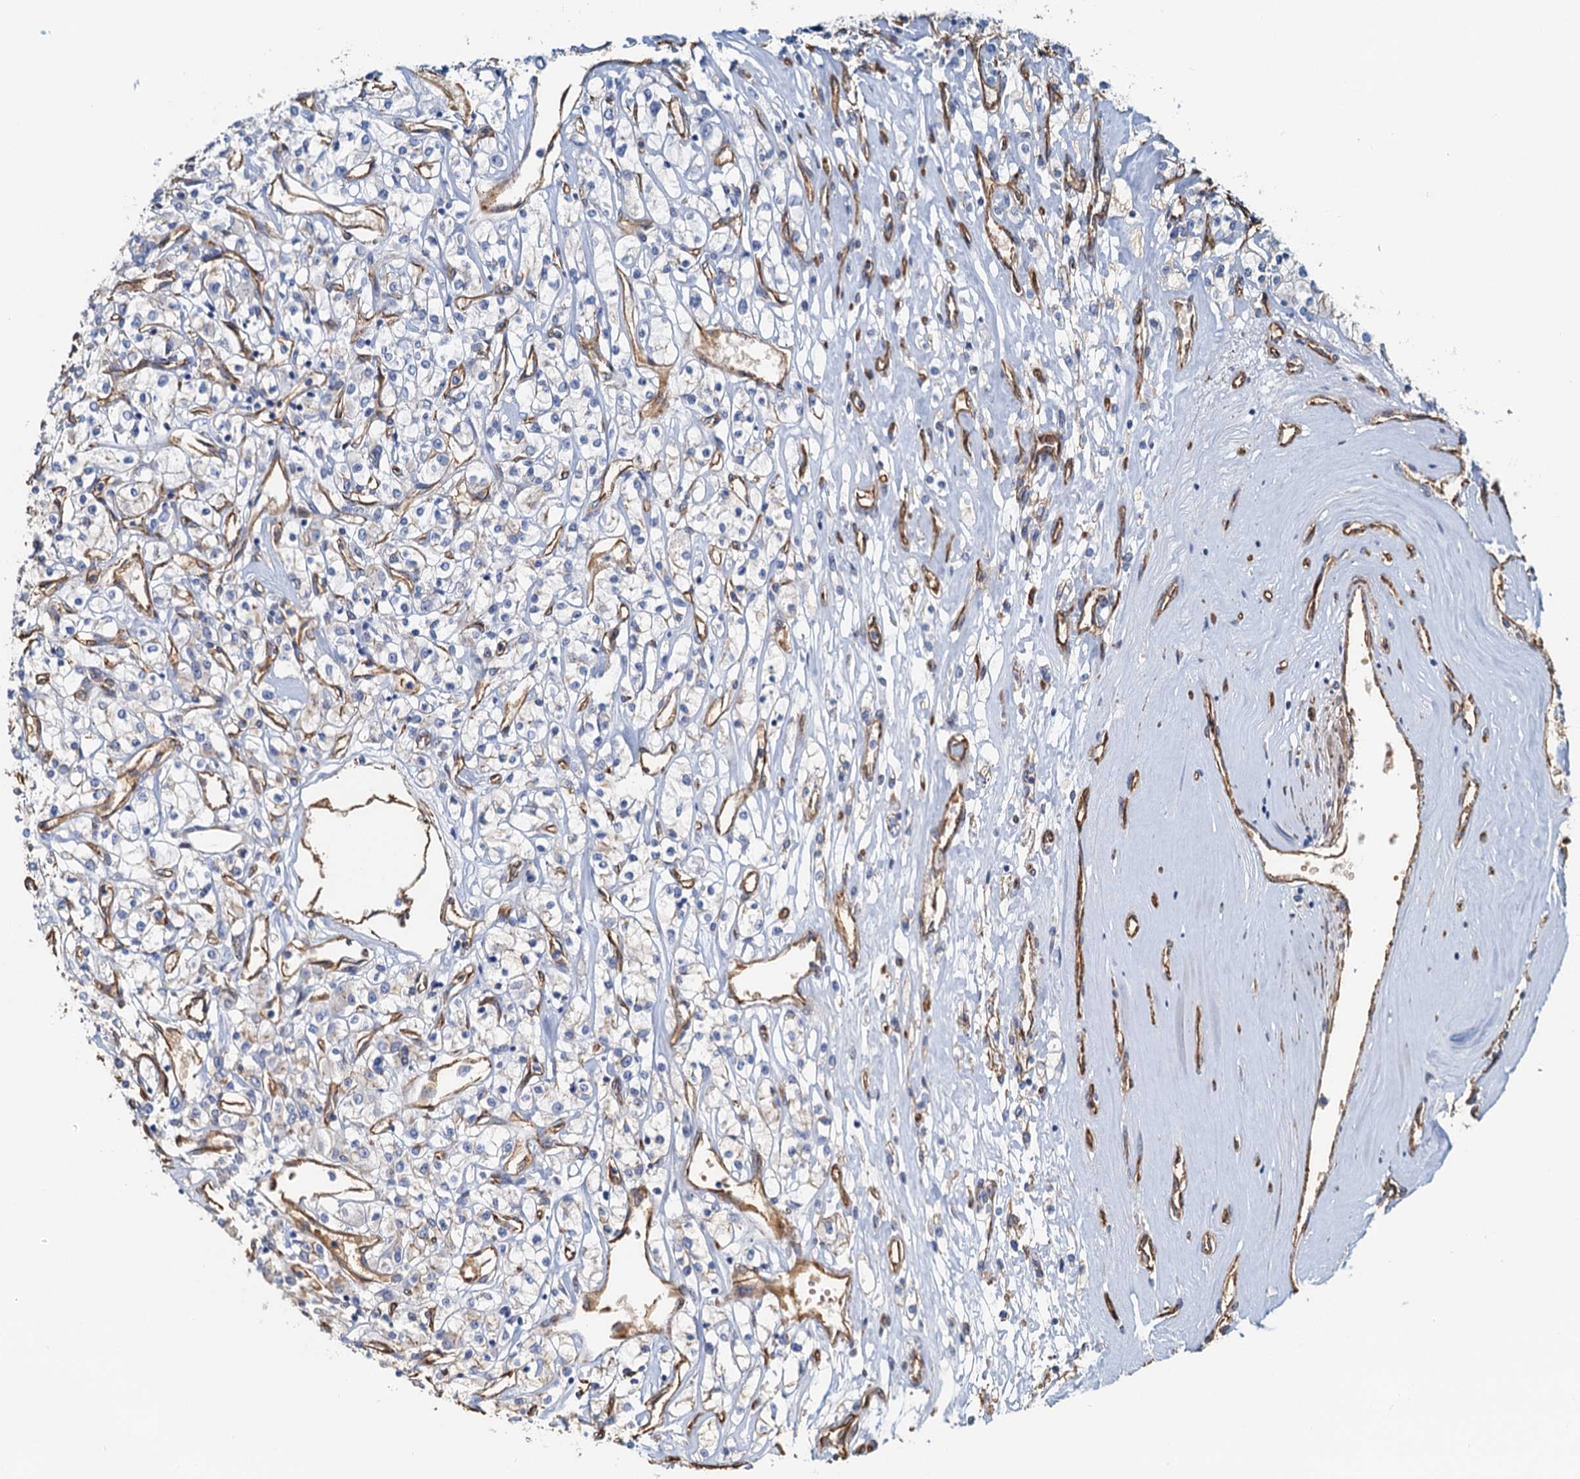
{"staining": {"intensity": "negative", "quantity": "none", "location": "none"}, "tissue": "renal cancer", "cell_type": "Tumor cells", "image_type": "cancer", "snomed": [{"axis": "morphology", "description": "Adenocarcinoma, NOS"}, {"axis": "topography", "description": "Kidney"}], "caption": "Tumor cells are negative for brown protein staining in renal cancer (adenocarcinoma). (Immunohistochemistry (ihc), brightfield microscopy, high magnification).", "gene": "DGKG", "patient": {"sex": "female", "age": 59}}